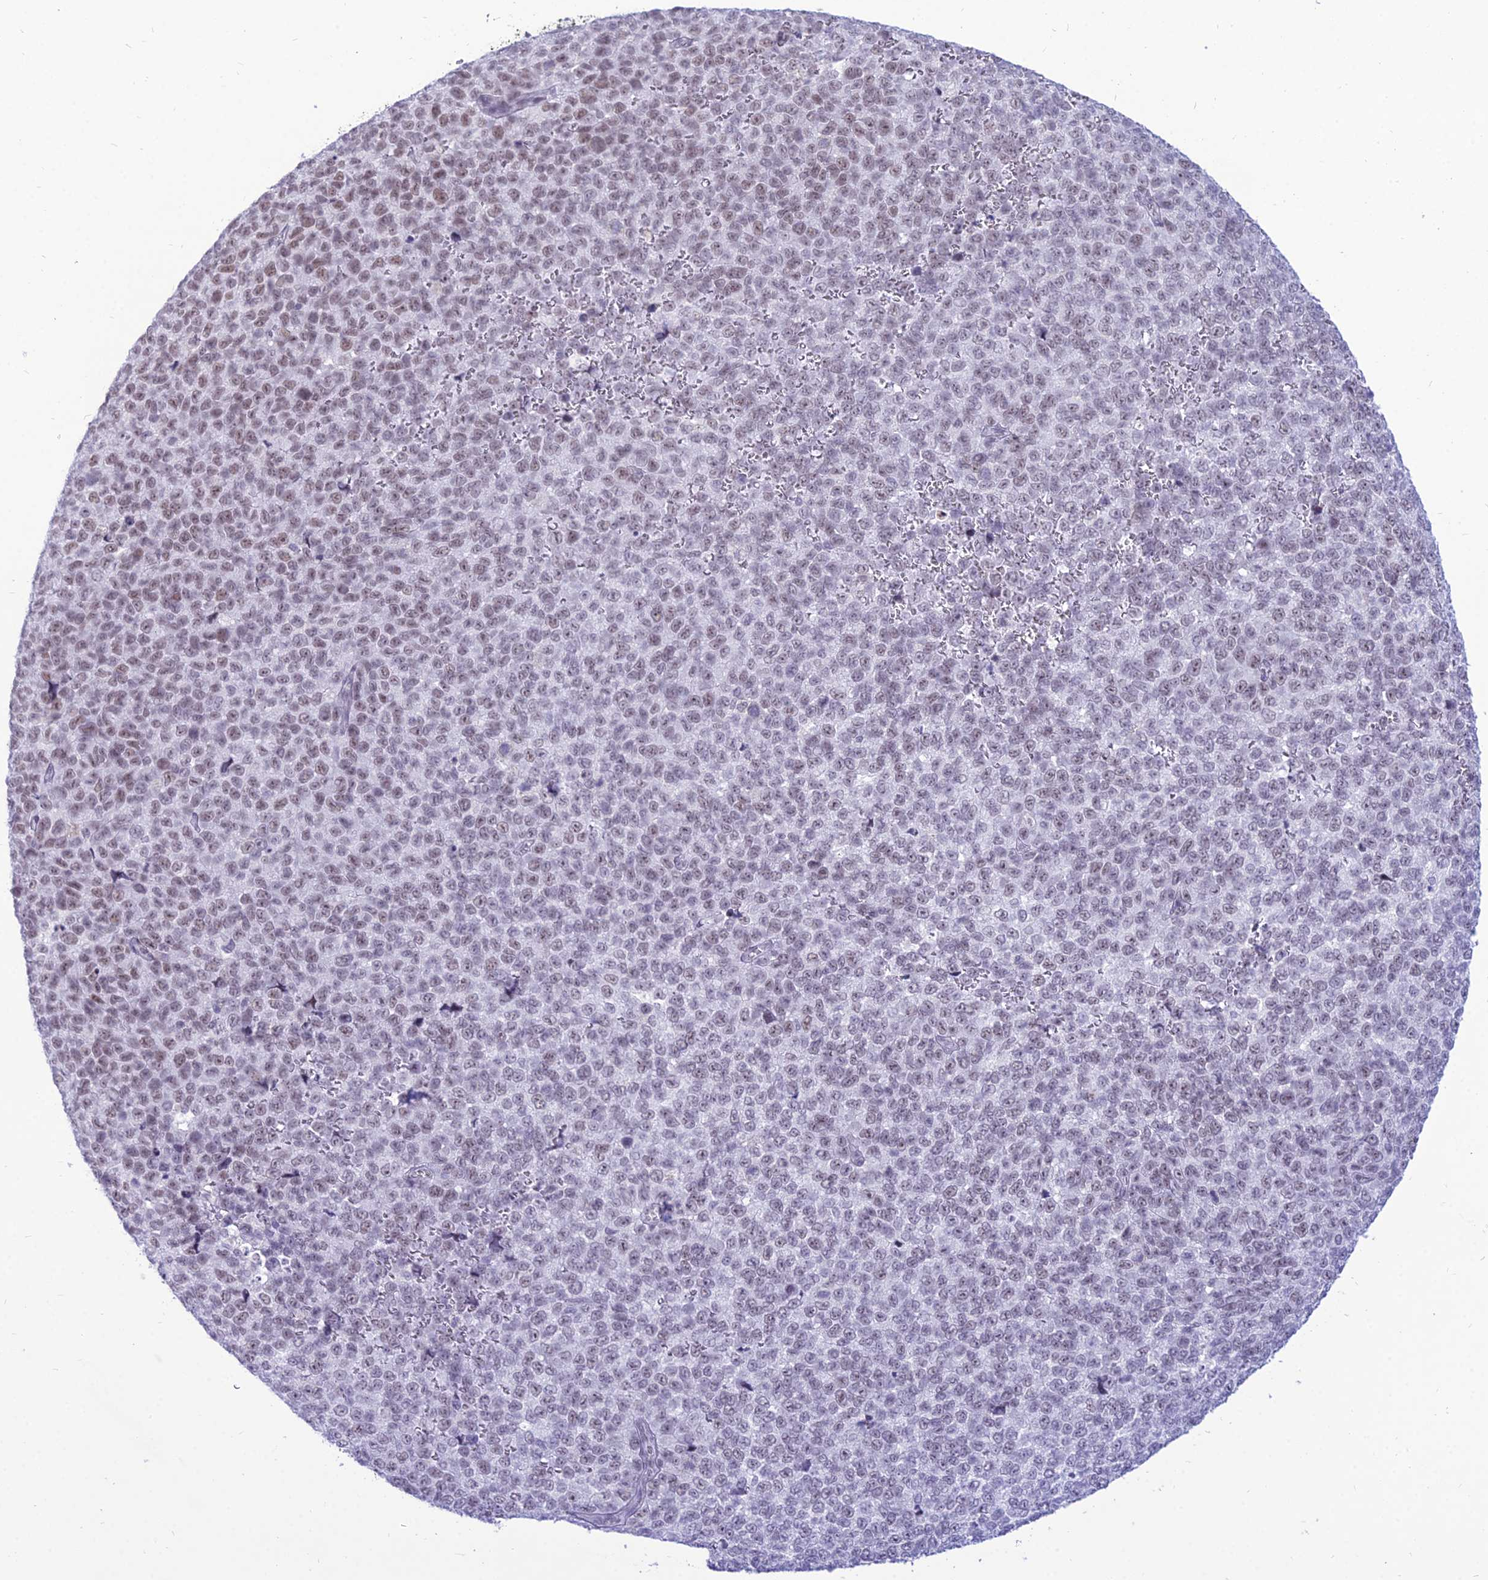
{"staining": {"intensity": "weak", "quantity": "25%-75%", "location": "nuclear"}, "tissue": "melanoma", "cell_type": "Tumor cells", "image_type": "cancer", "snomed": [{"axis": "morphology", "description": "Malignant melanoma, NOS"}, {"axis": "topography", "description": "Nose, NOS"}], "caption": "Immunohistochemical staining of human melanoma demonstrates low levels of weak nuclear protein expression in about 25%-75% of tumor cells.", "gene": "DHX40", "patient": {"sex": "female", "age": 48}}